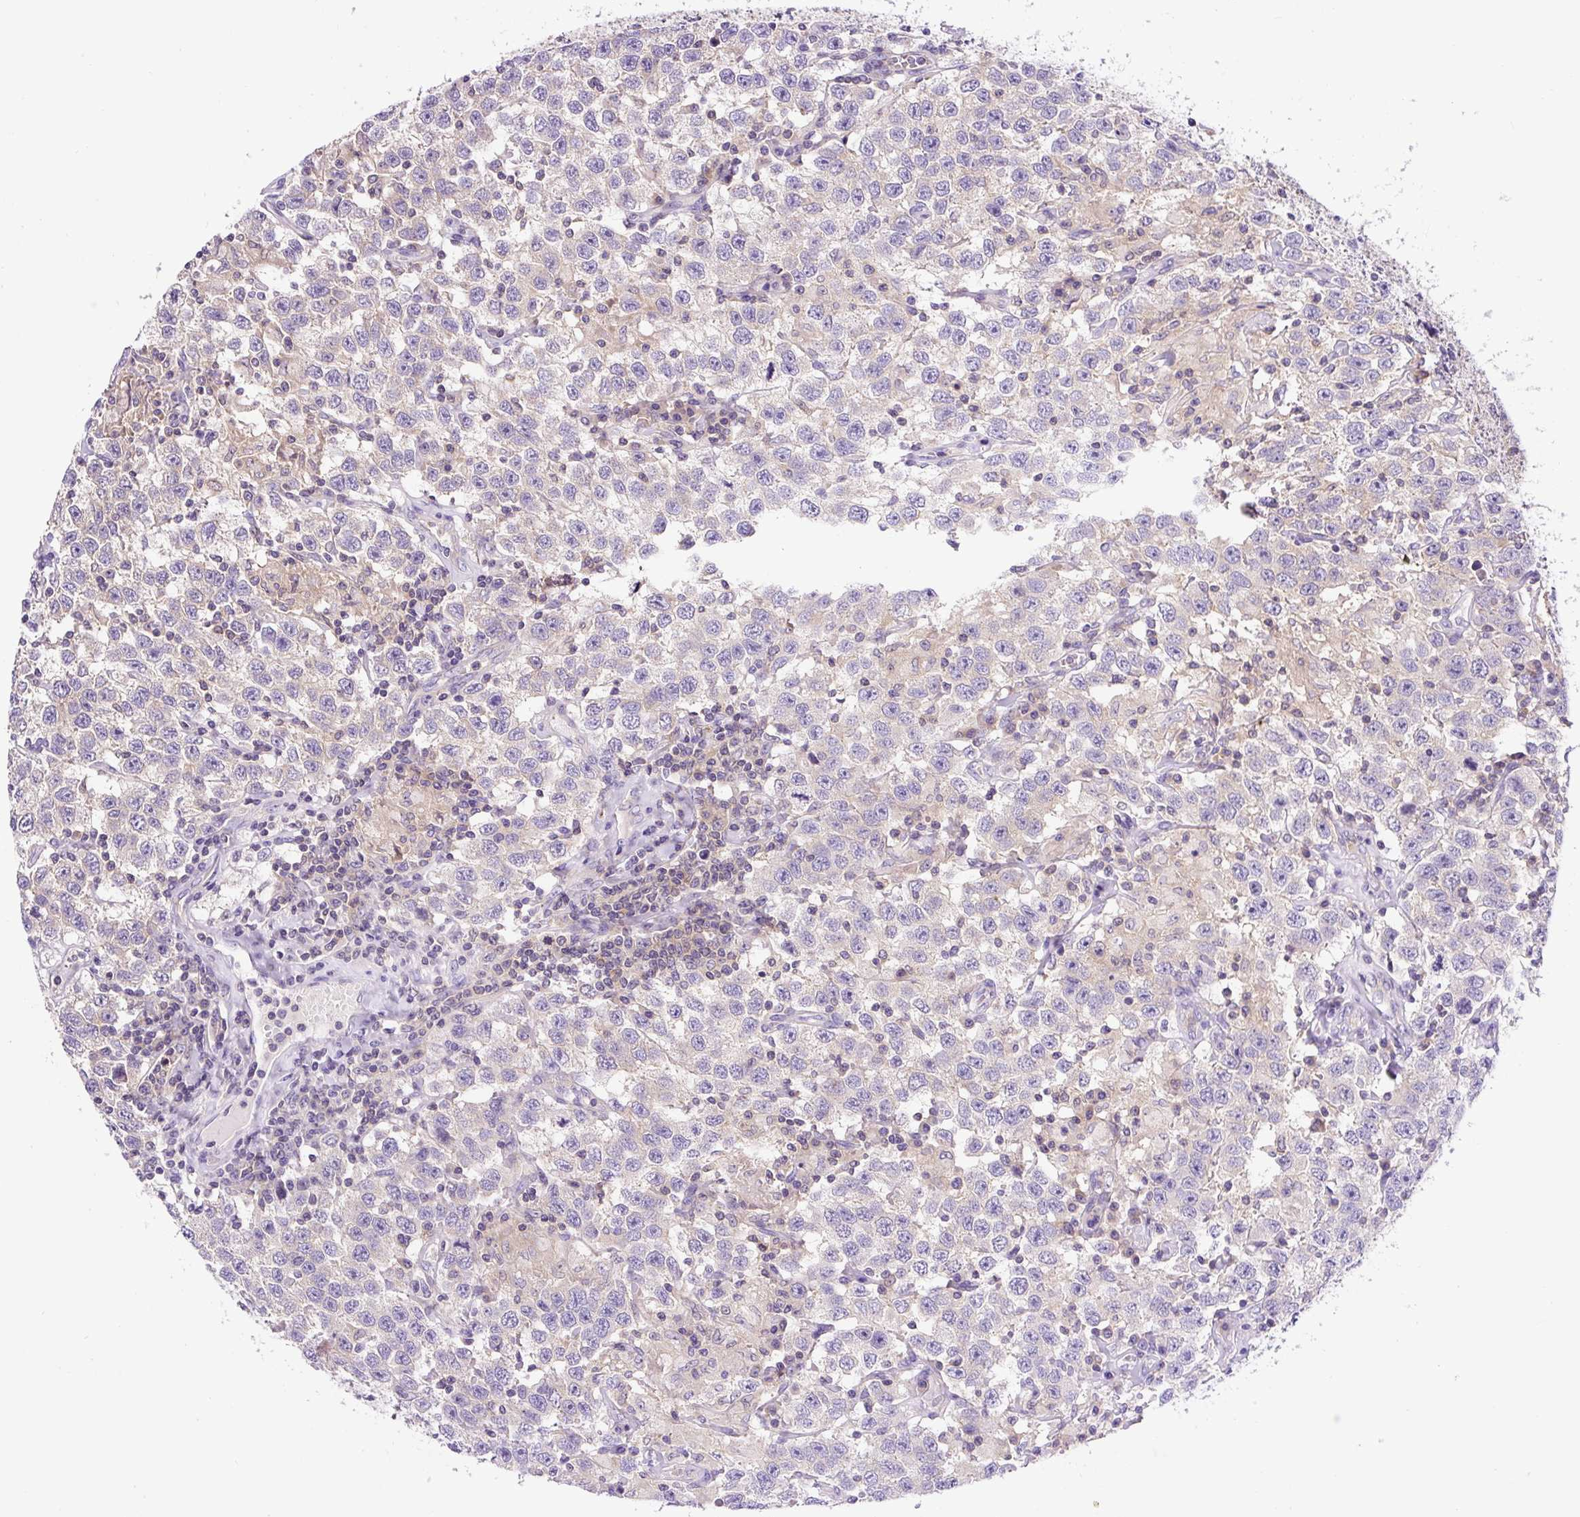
{"staining": {"intensity": "weak", "quantity": "<25%", "location": "cytoplasmic/membranous"}, "tissue": "testis cancer", "cell_type": "Tumor cells", "image_type": "cancer", "snomed": [{"axis": "morphology", "description": "Seminoma, NOS"}, {"axis": "topography", "description": "Testis"}], "caption": "Testis seminoma was stained to show a protein in brown. There is no significant staining in tumor cells.", "gene": "CCDC28A", "patient": {"sex": "male", "age": 41}}